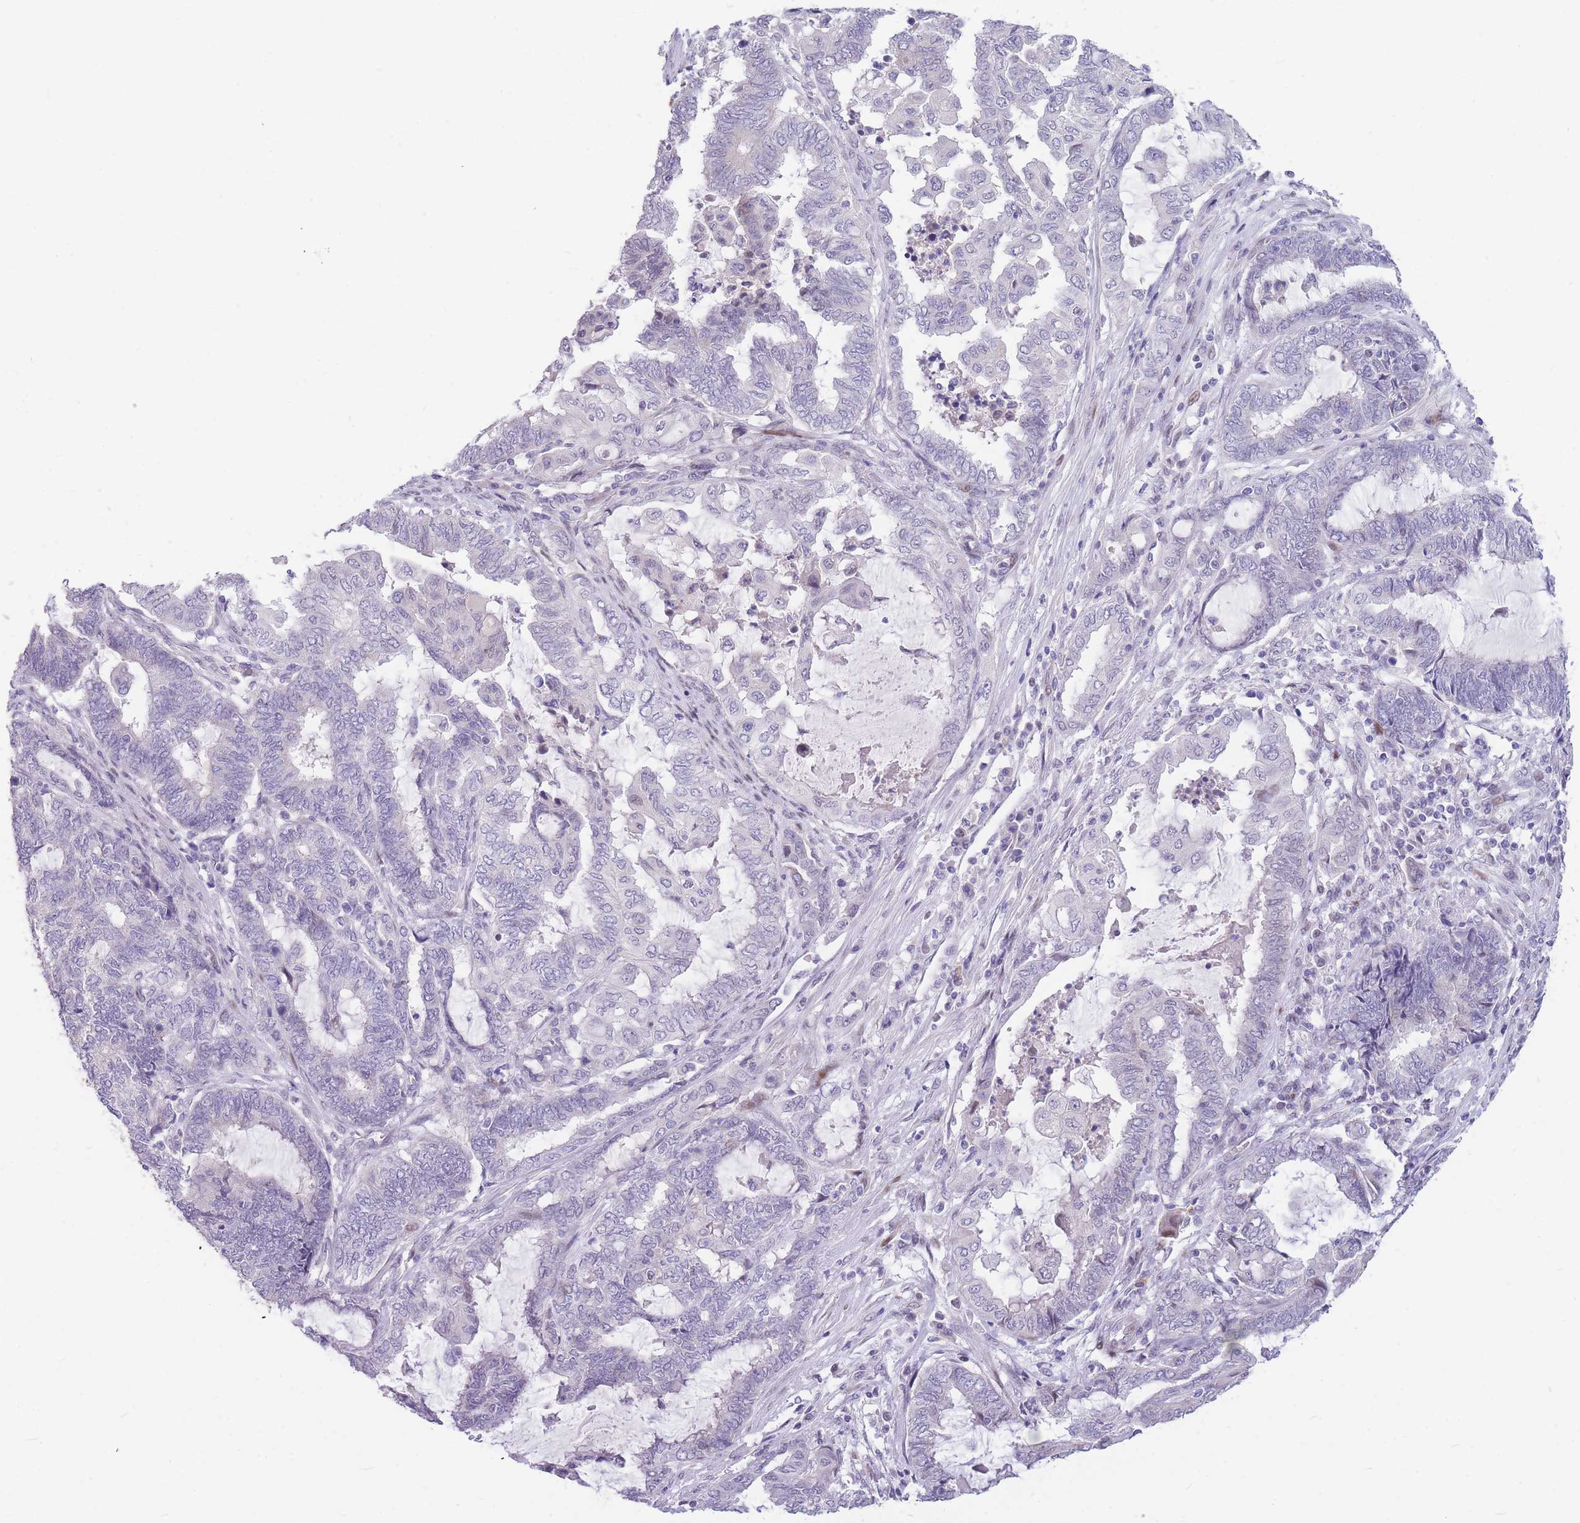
{"staining": {"intensity": "negative", "quantity": "none", "location": "none"}, "tissue": "endometrial cancer", "cell_type": "Tumor cells", "image_type": "cancer", "snomed": [{"axis": "morphology", "description": "Adenocarcinoma, NOS"}, {"axis": "topography", "description": "Uterus"}, {"axis": "topography", "description": "Endometrium"}], "caption": "Protein analysis of adenocarcinoma (endometrial) exhibits no significant positivity in tumor cells.", "gene": "SHCBP1", "patient": {"sex": "female", "age": 70}}